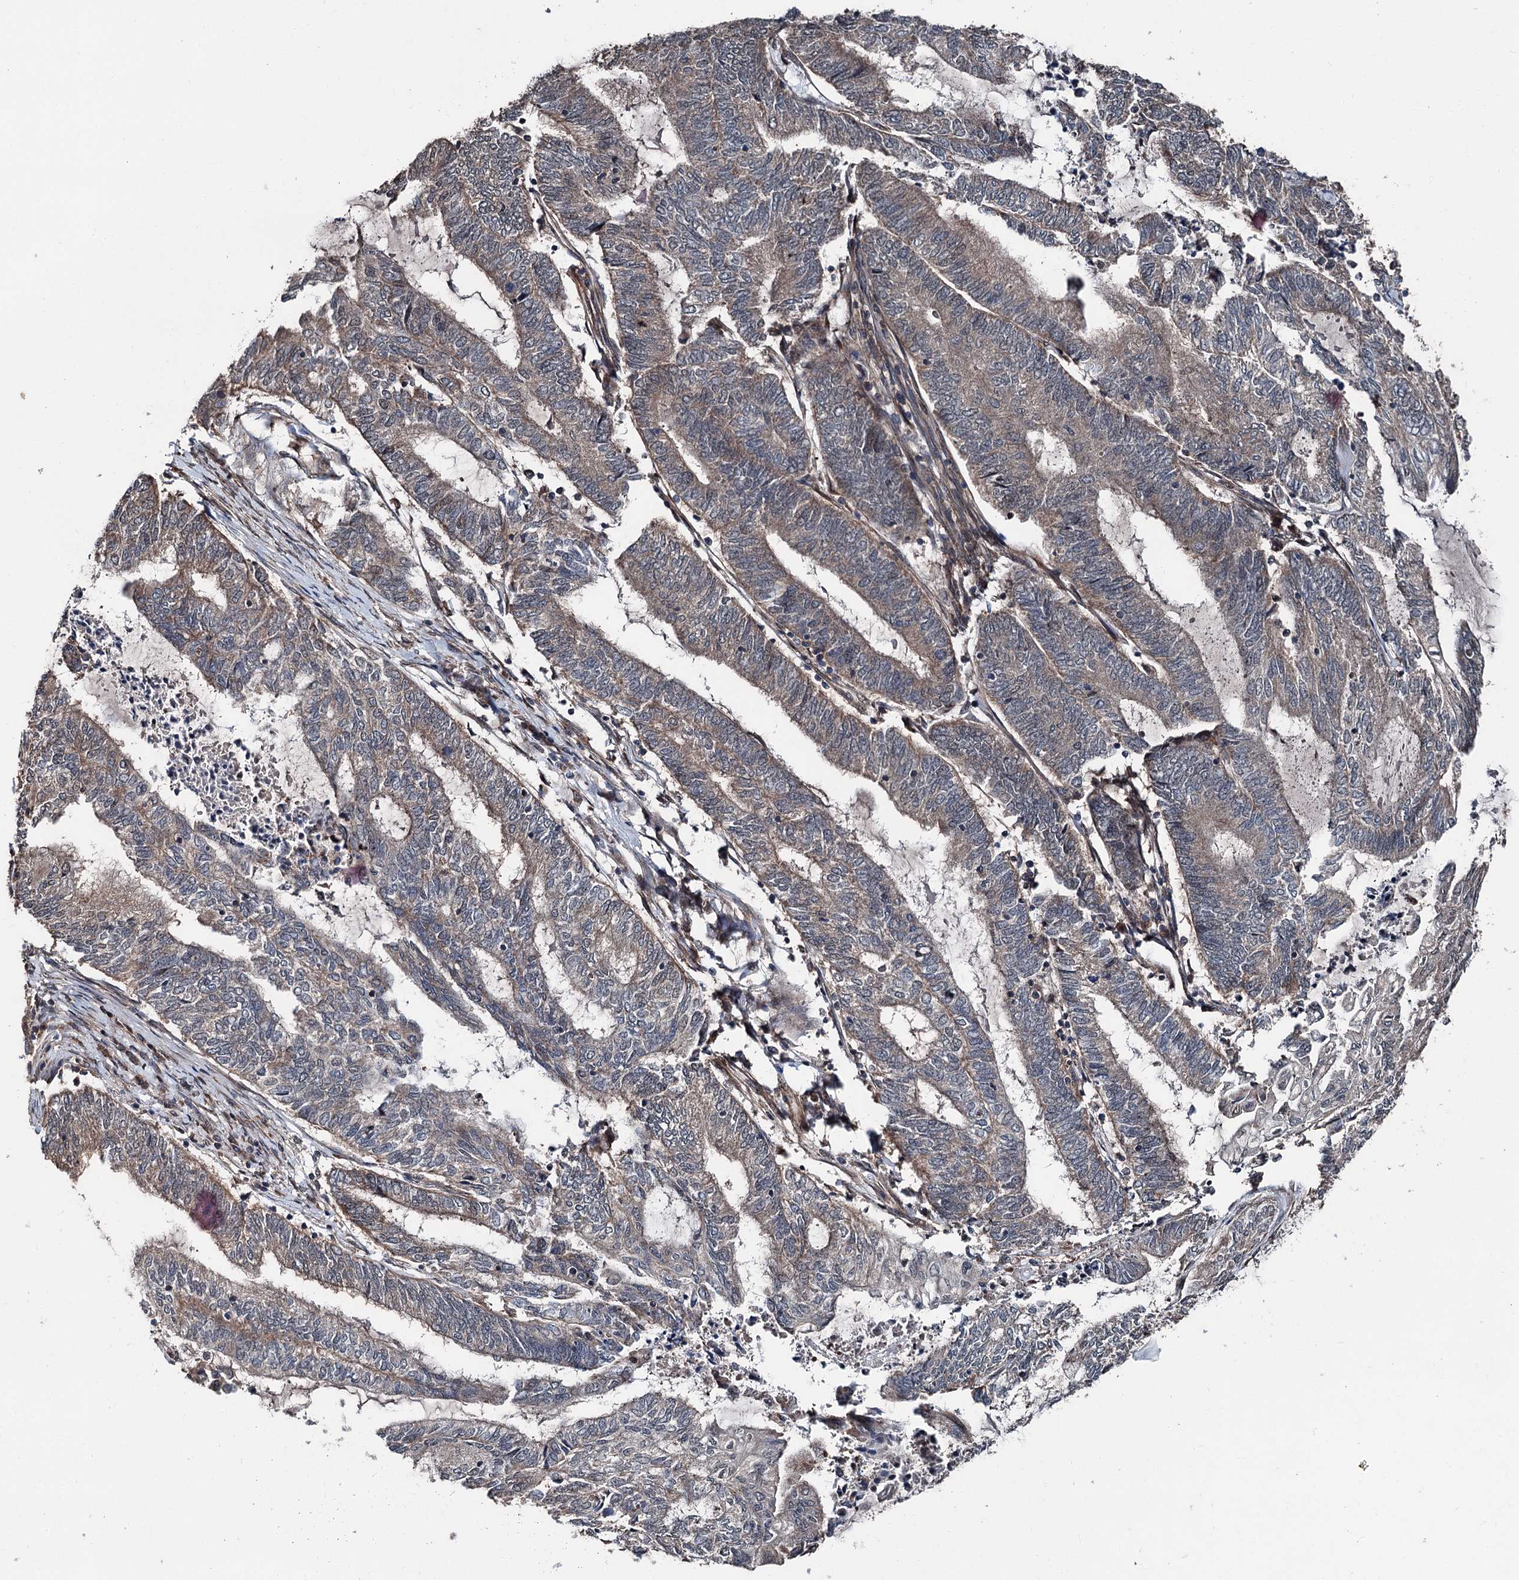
{"staining": {"intensity": "weak", "quantity": "25%-75%", "location": "cytoplasmic/membranous"}, "tissue": "endometrial cancer", "cell_type": "Tumor cells", "image_type": "cancer", "snomed": [{"axis": "morphology", "description": "Adenocarcinoma, NOS"}, {"axis": "topography", "description": "Uterus"}, {"axis": "topography", "description": "Endometrium"}], "caption": "Endometrial cancer (adenocarcinoma) stained for a protein demonstrates weak cytoplasmic/membranous positivity in tumor cells. (DAB IHC with brightfield microscopy, high magnification).", "gene": "PSMD13", "patient": {"sex": "female", "age": 70}}